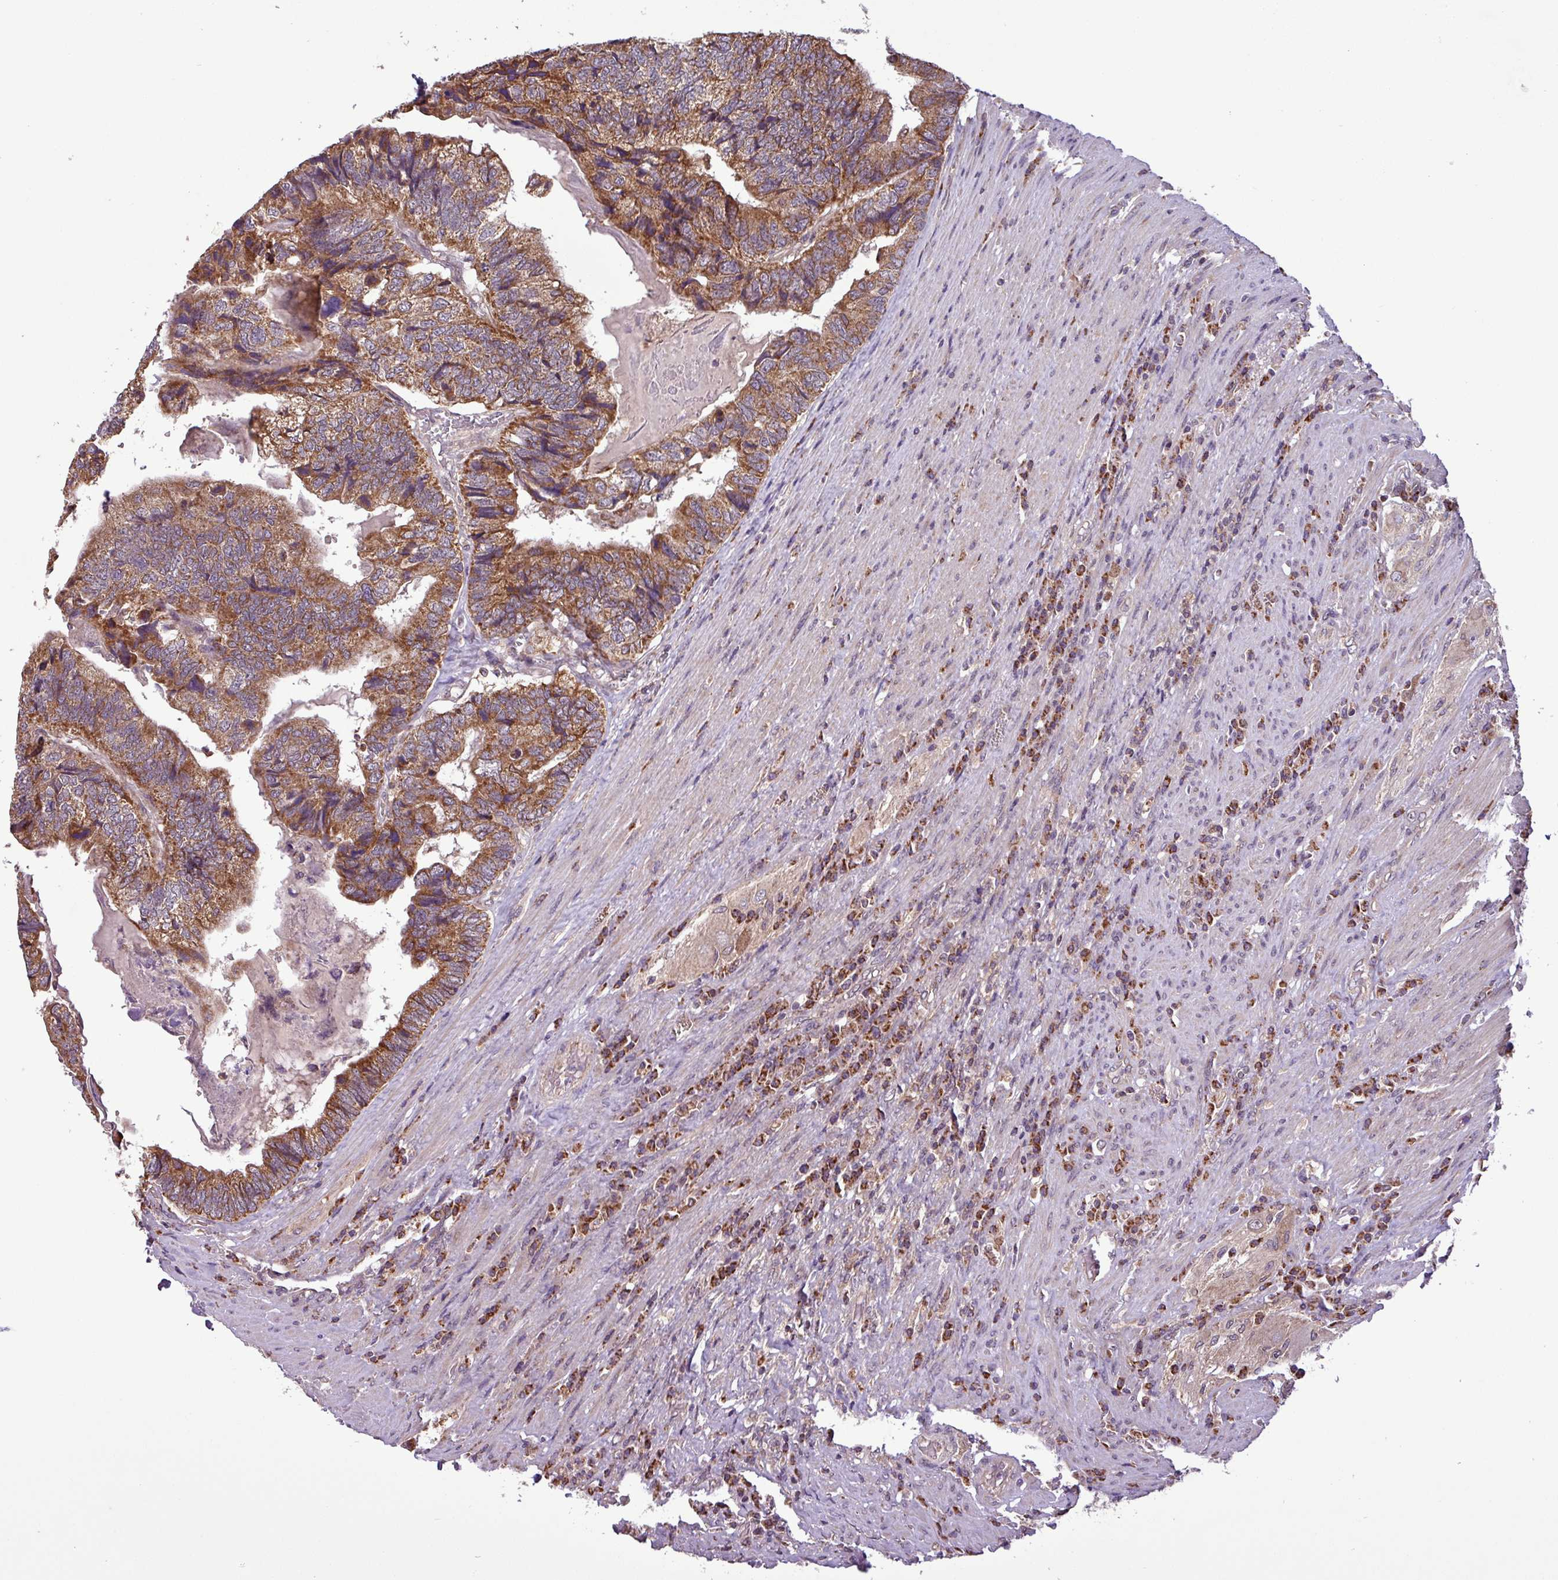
{"staining": {"intensity": "moderate", "quantity": ">75%", "location": "cytoplasmic/membranous"}, "tissue": "colorectal cancer", "cell_type": "Tumor cells", "image_type": "cancer", "snomed": [{"axis": "morphology", "description": "Adenocarcinoma, NOS"}, {"axis": "topography", "description": "Colon"}], "caption": "Moderate cytoplasmic/membranous protein positivity is appreciated in about >75% of tumor cells in colorectal cancer (adenocarcinoma).", "gene": "MCTP2", "patient": {"sex": "female", "age": 67}}